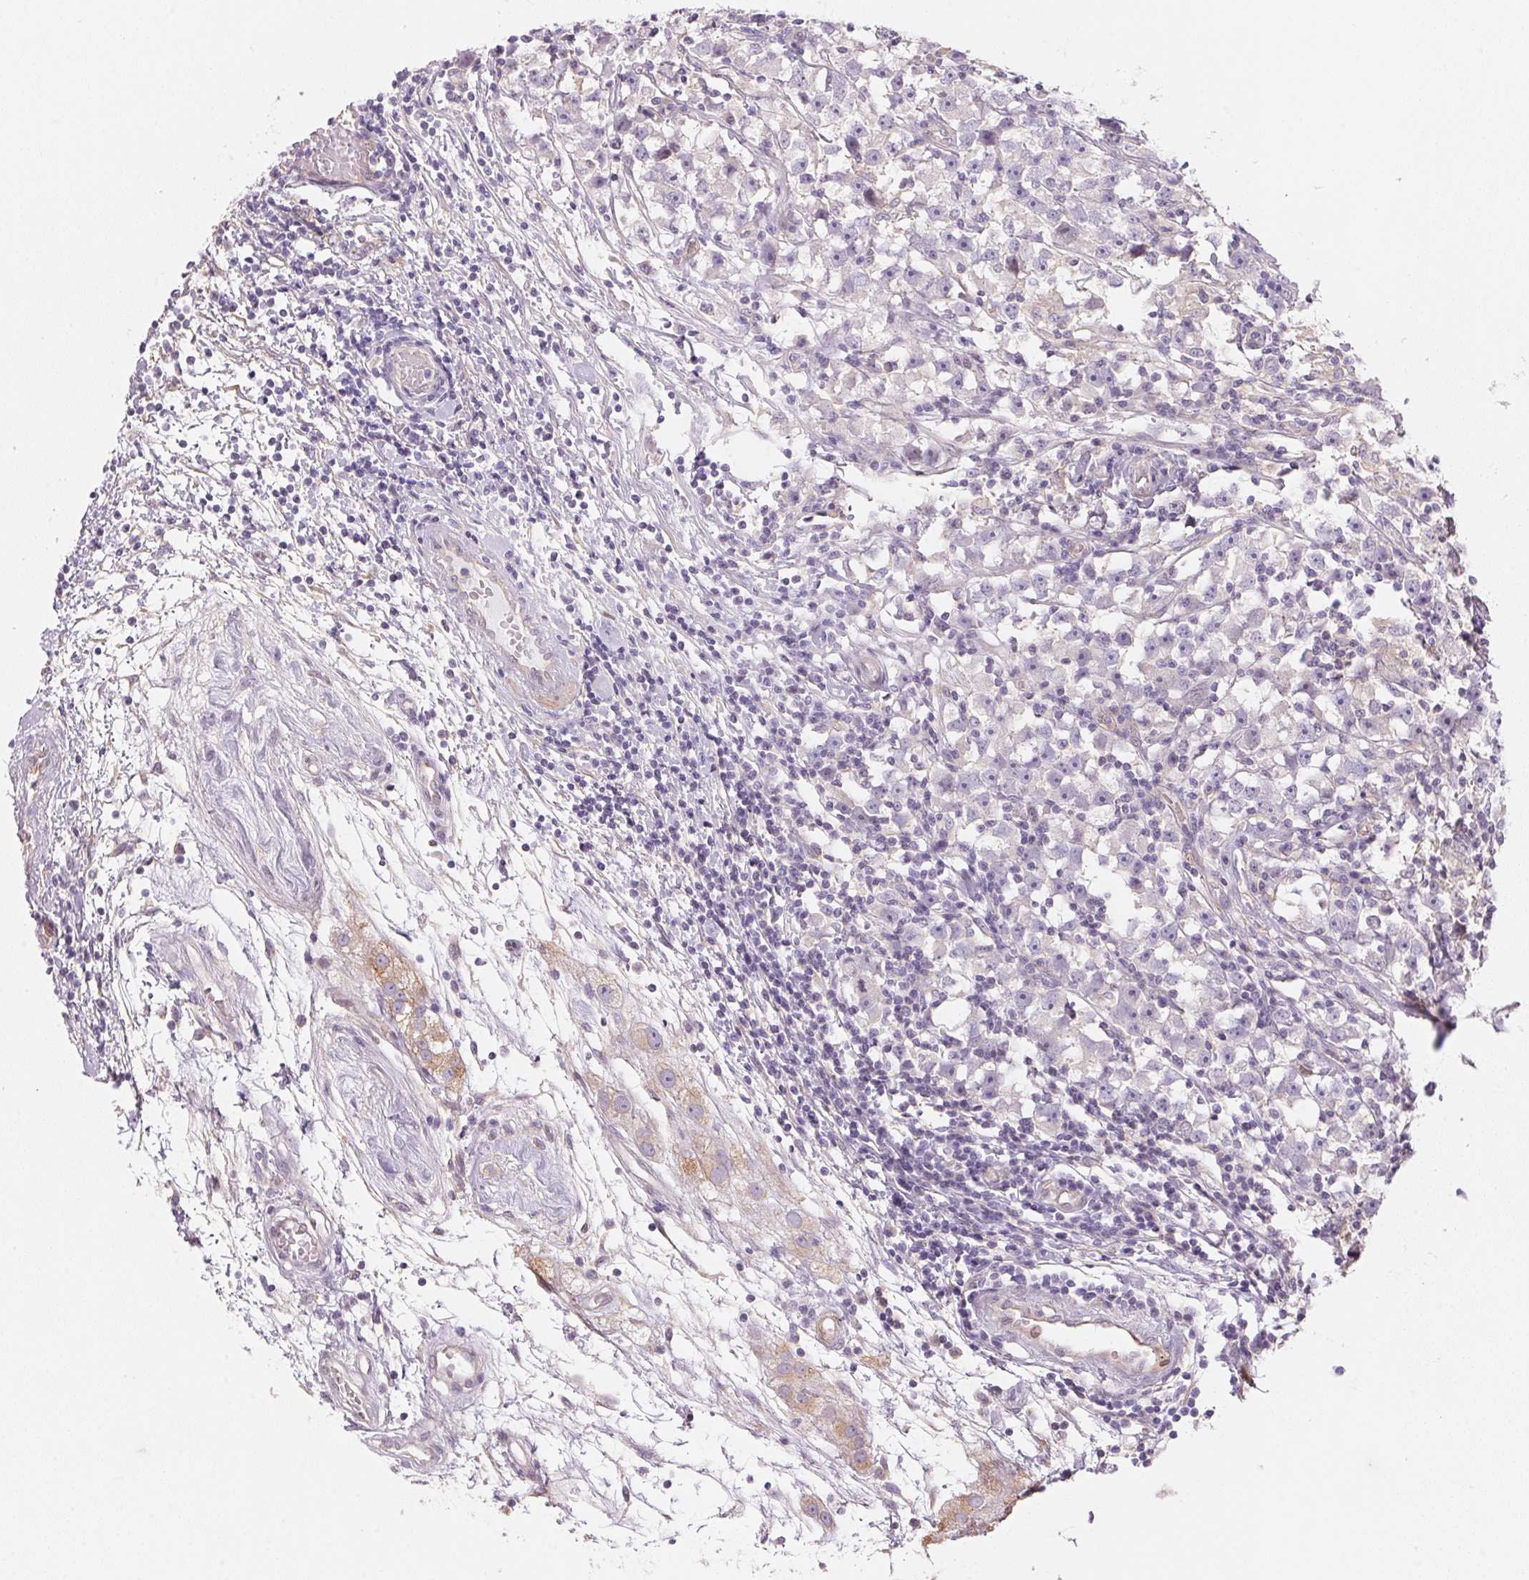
{"staining": {"intensity": "negative", "quantity": "none", "location": "none"}, "tissue": "testis cancer", "cell_type": "Tumor cells", "image_type": "cancer", "snomed": [{"axis": "morphology", "description": "Seminoma, NOS"}, {"axis": "topography", "description": "Testis"}], "caption": "Image shows no protein staining in tumor cells of testis cancer (seminoma) tissue.", "gene": "SMTN", "patient": {"sex": "male", "age": 33}}